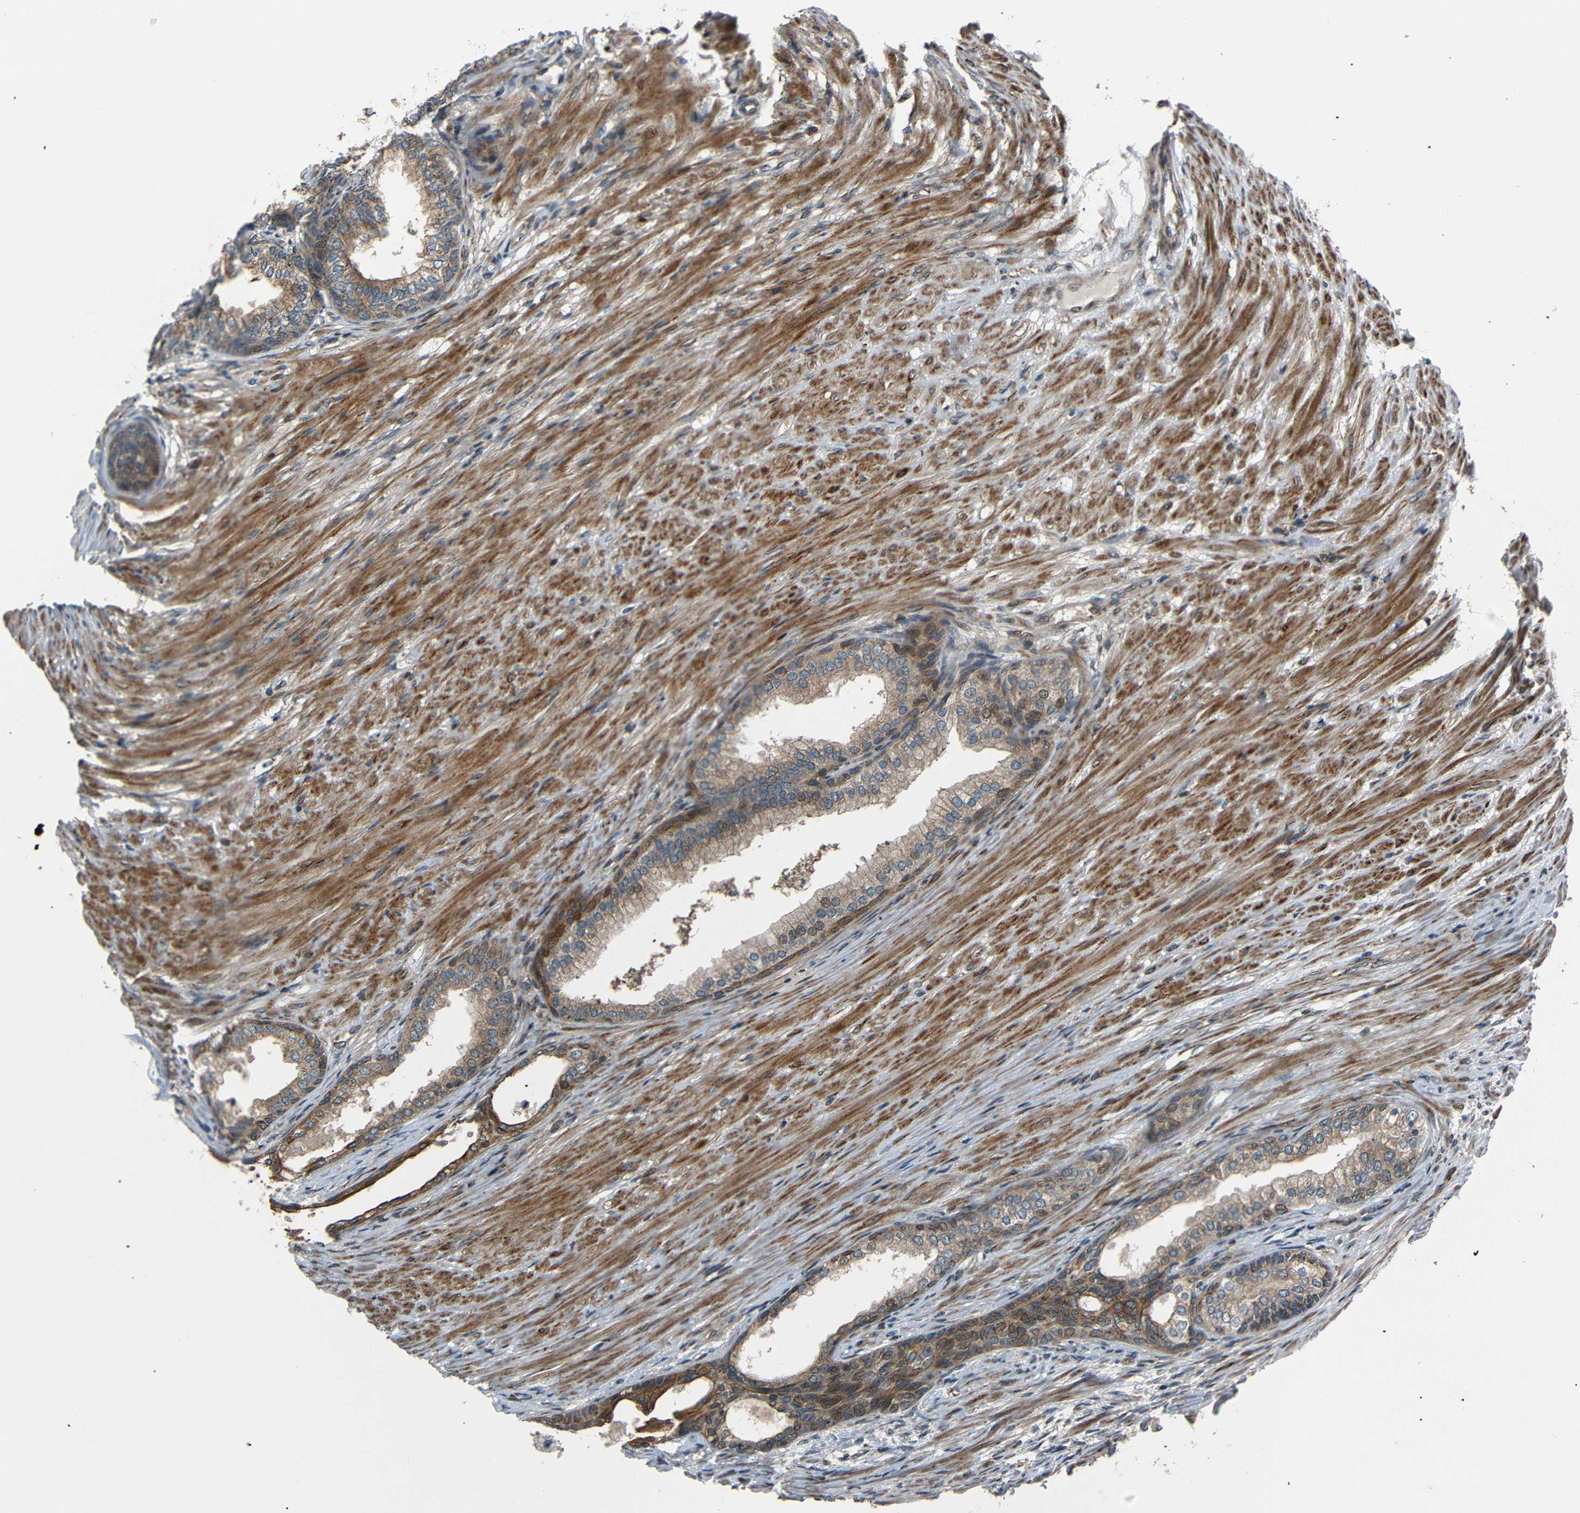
{"staining": {"intensity": "moderate", "quantity": ">75%", "location": "cytoplasmic/membranous,nuclear"}, "tissue": "prostate", "cell_type": "Glandular cells", "image_type": "normal", "snomed": [{"axis": "morphology", "description": "Normal tissue, NOS"}, {"axis": "topography", "description": "Prostate"}], "caption": "An IHC histopathology image of benign tissue is shown. Protein staining in brown labels moderate cytoplasmic/membranous,nuclear positivity in prostate within glandular cells. (DAB (3,3'-diaminobenzidine) IHC with brightfield microscopy, high magnification).", "gene": "AKAP9", "patient": {"sex": "male", "age": 76}}